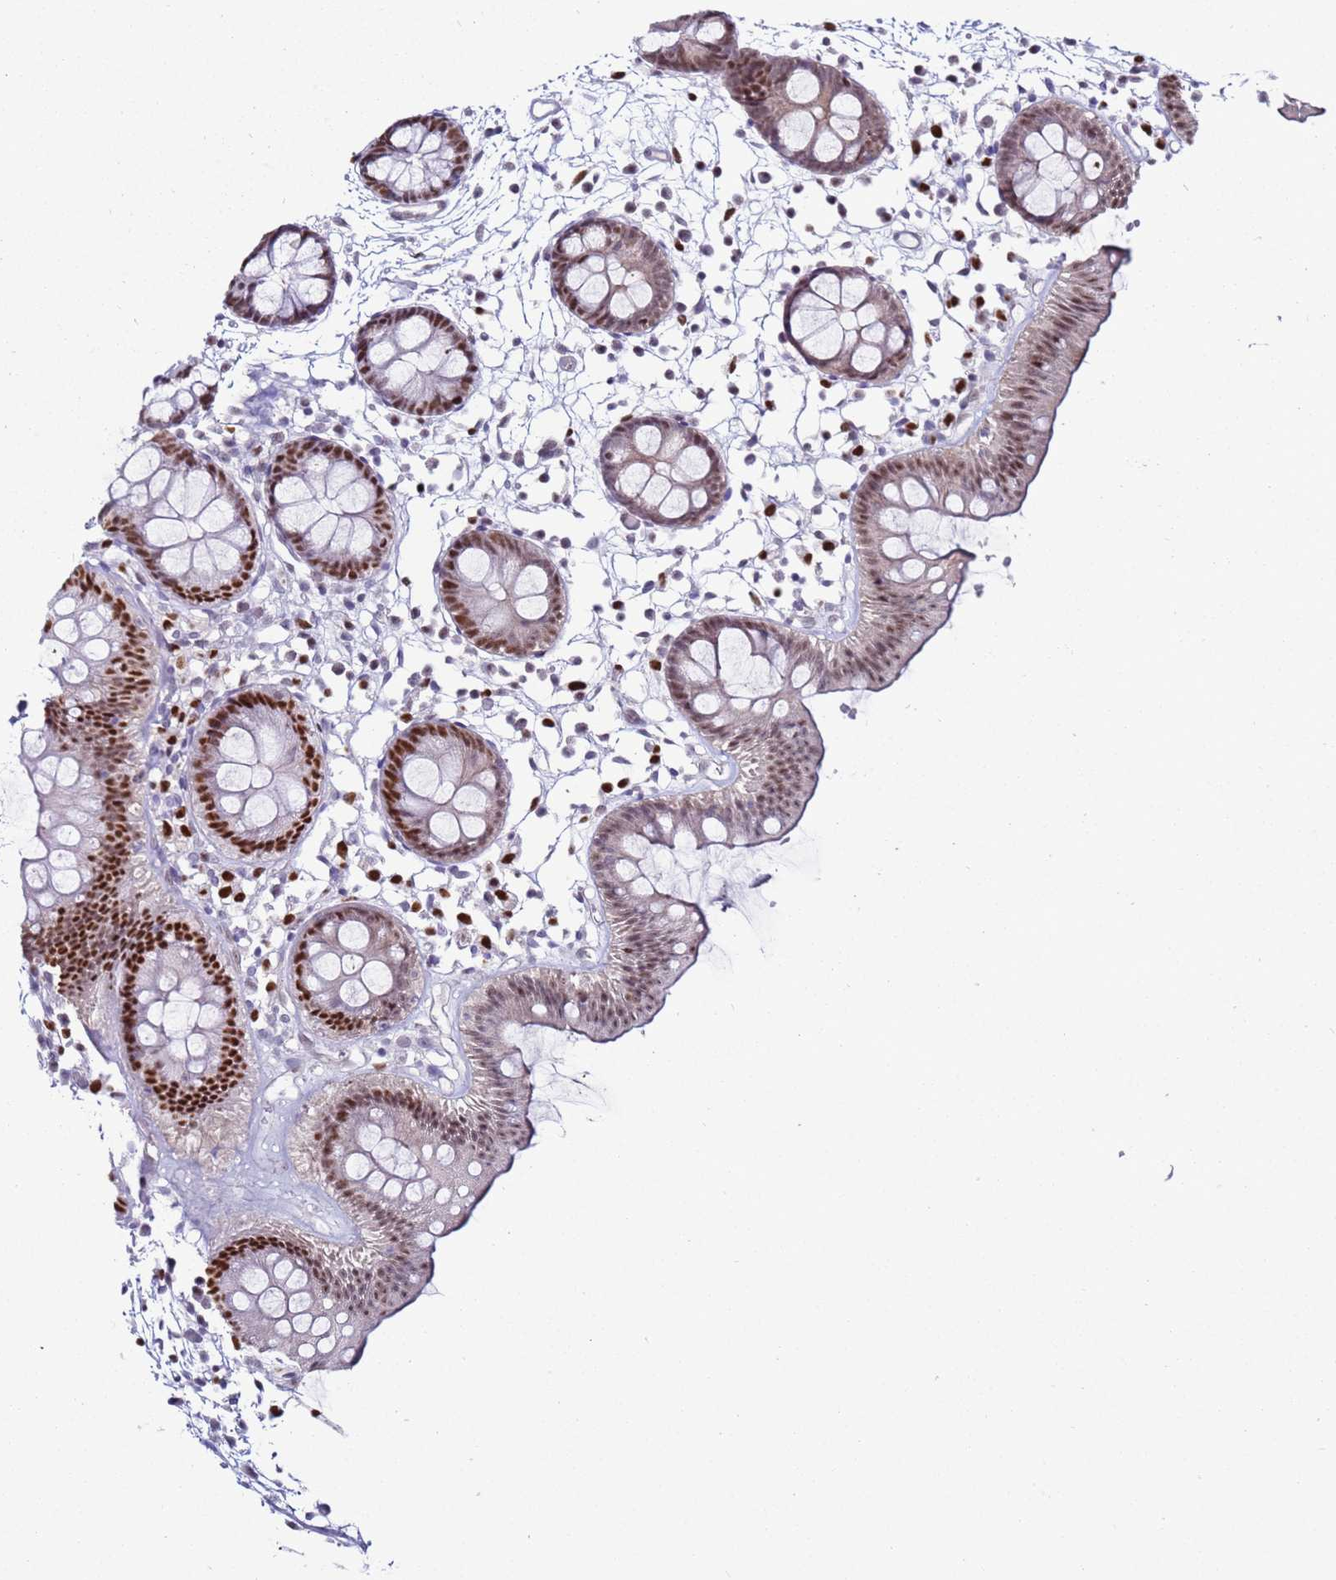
{"staining": {"intensity": "negative", "quantity": "none", "location": "none"}, "tissue": "colon", "cell_type": "Endothelial cells", "image_type": "normal", "snomed": [{"axis": "morphology", "description": "Normal tissue, NOS"}, {"axis": "topography", "description": "Colon"}], "caption": "The IHC micrograph has no significant staining in endothelial cells of colon.", "gene": "KPNA4", "patient": {"sex": "male", "age": 56}}